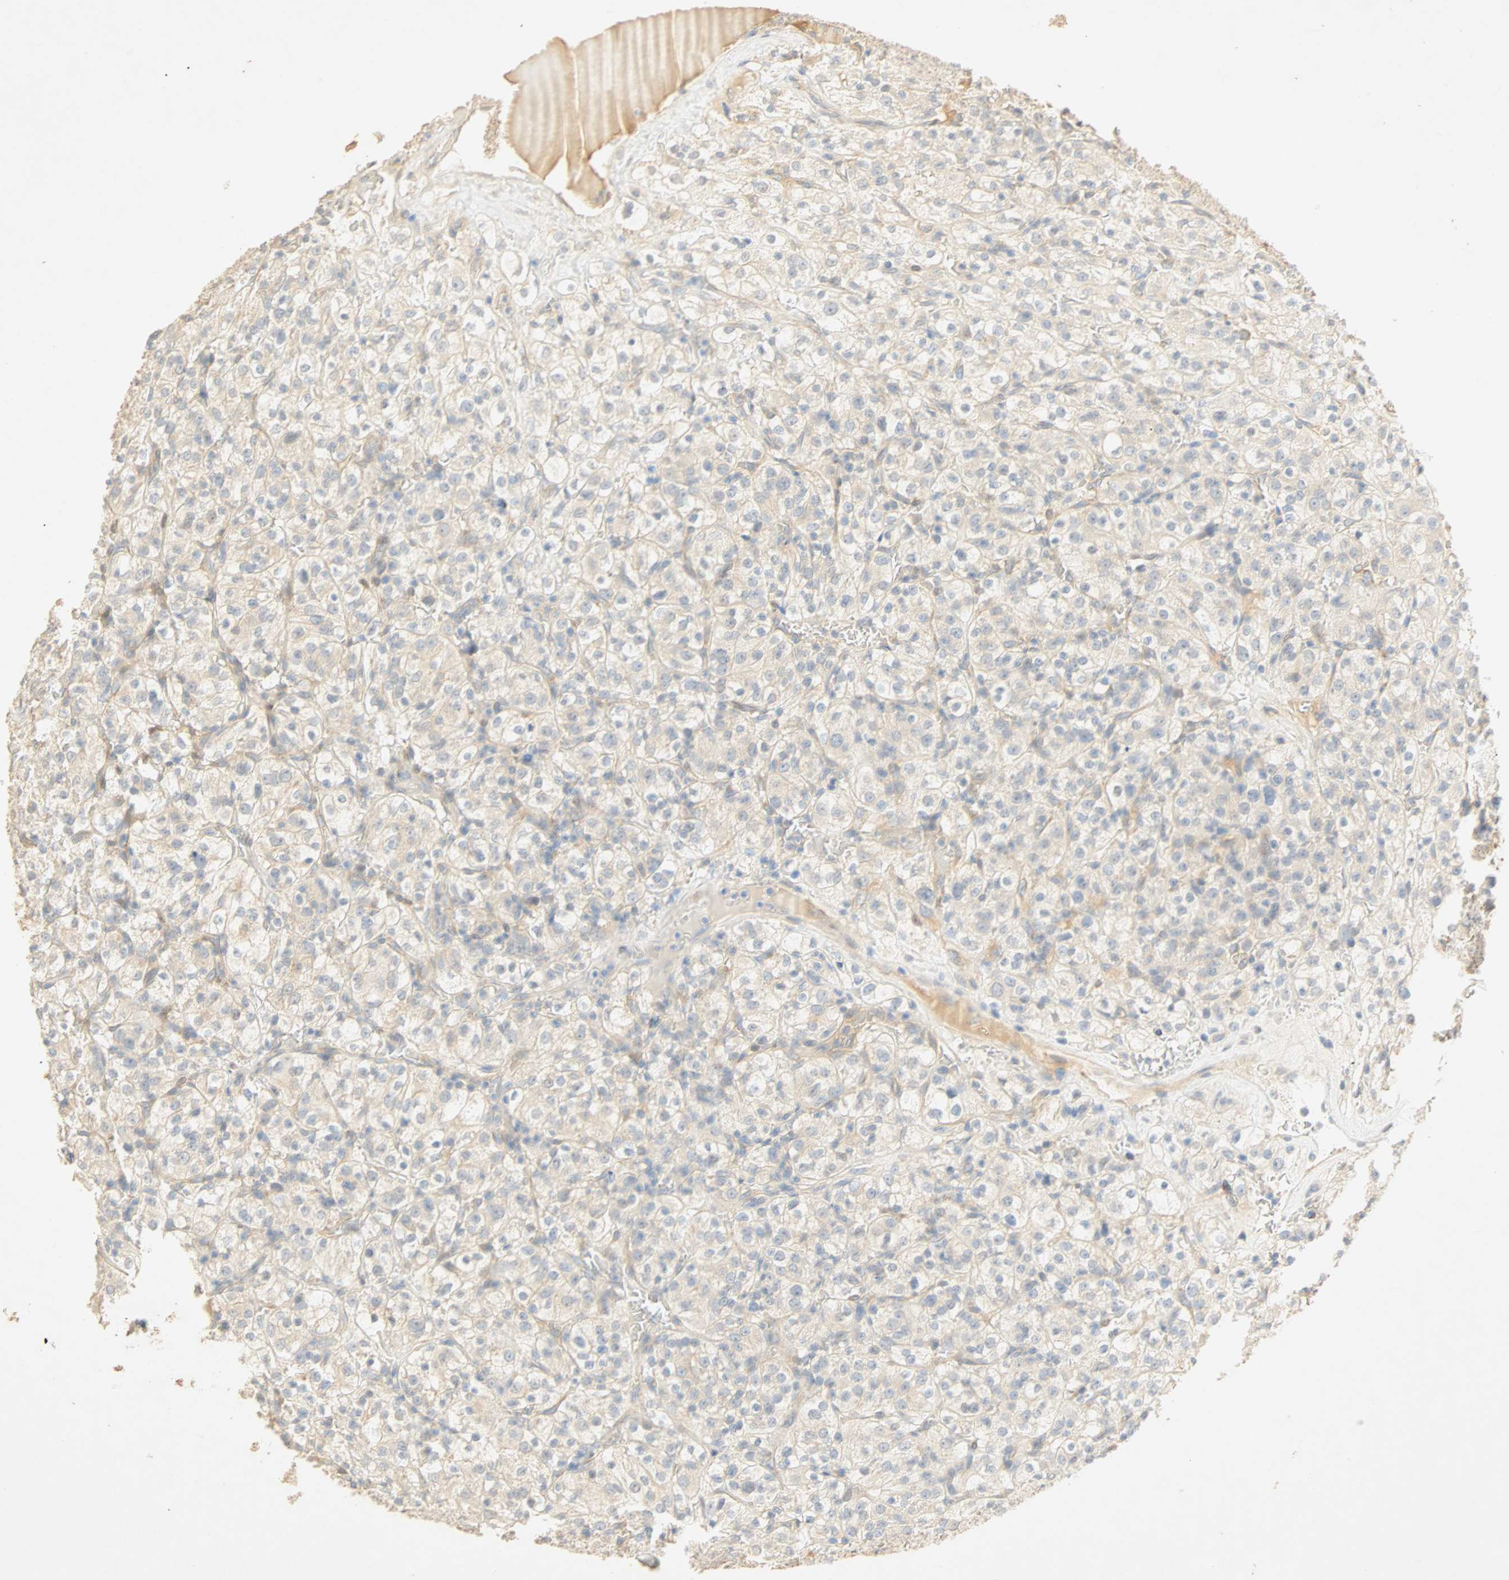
{"staining": {"intensity": "negative", "quantity": "none", "location": "none"}, "tissue": "renal cancer", "cell_type": "Tumor cells", "image_type": "cancer", "snomed": [{"axis": "morphology", "description": "Normal tissue, NOS"}, {"axis": "morphology", "description": "Adenocarcinoma, NOS"}, {"axis": "topography", "description": "Kidney"}], "caption": "Renal cancer (adenocarcinoma) stained for a protein using immunohistochemistry (IHC) shows no staining tumor cells.", "gene": "SELENBP1", "patient": {"sex": "female", "age": 72}}